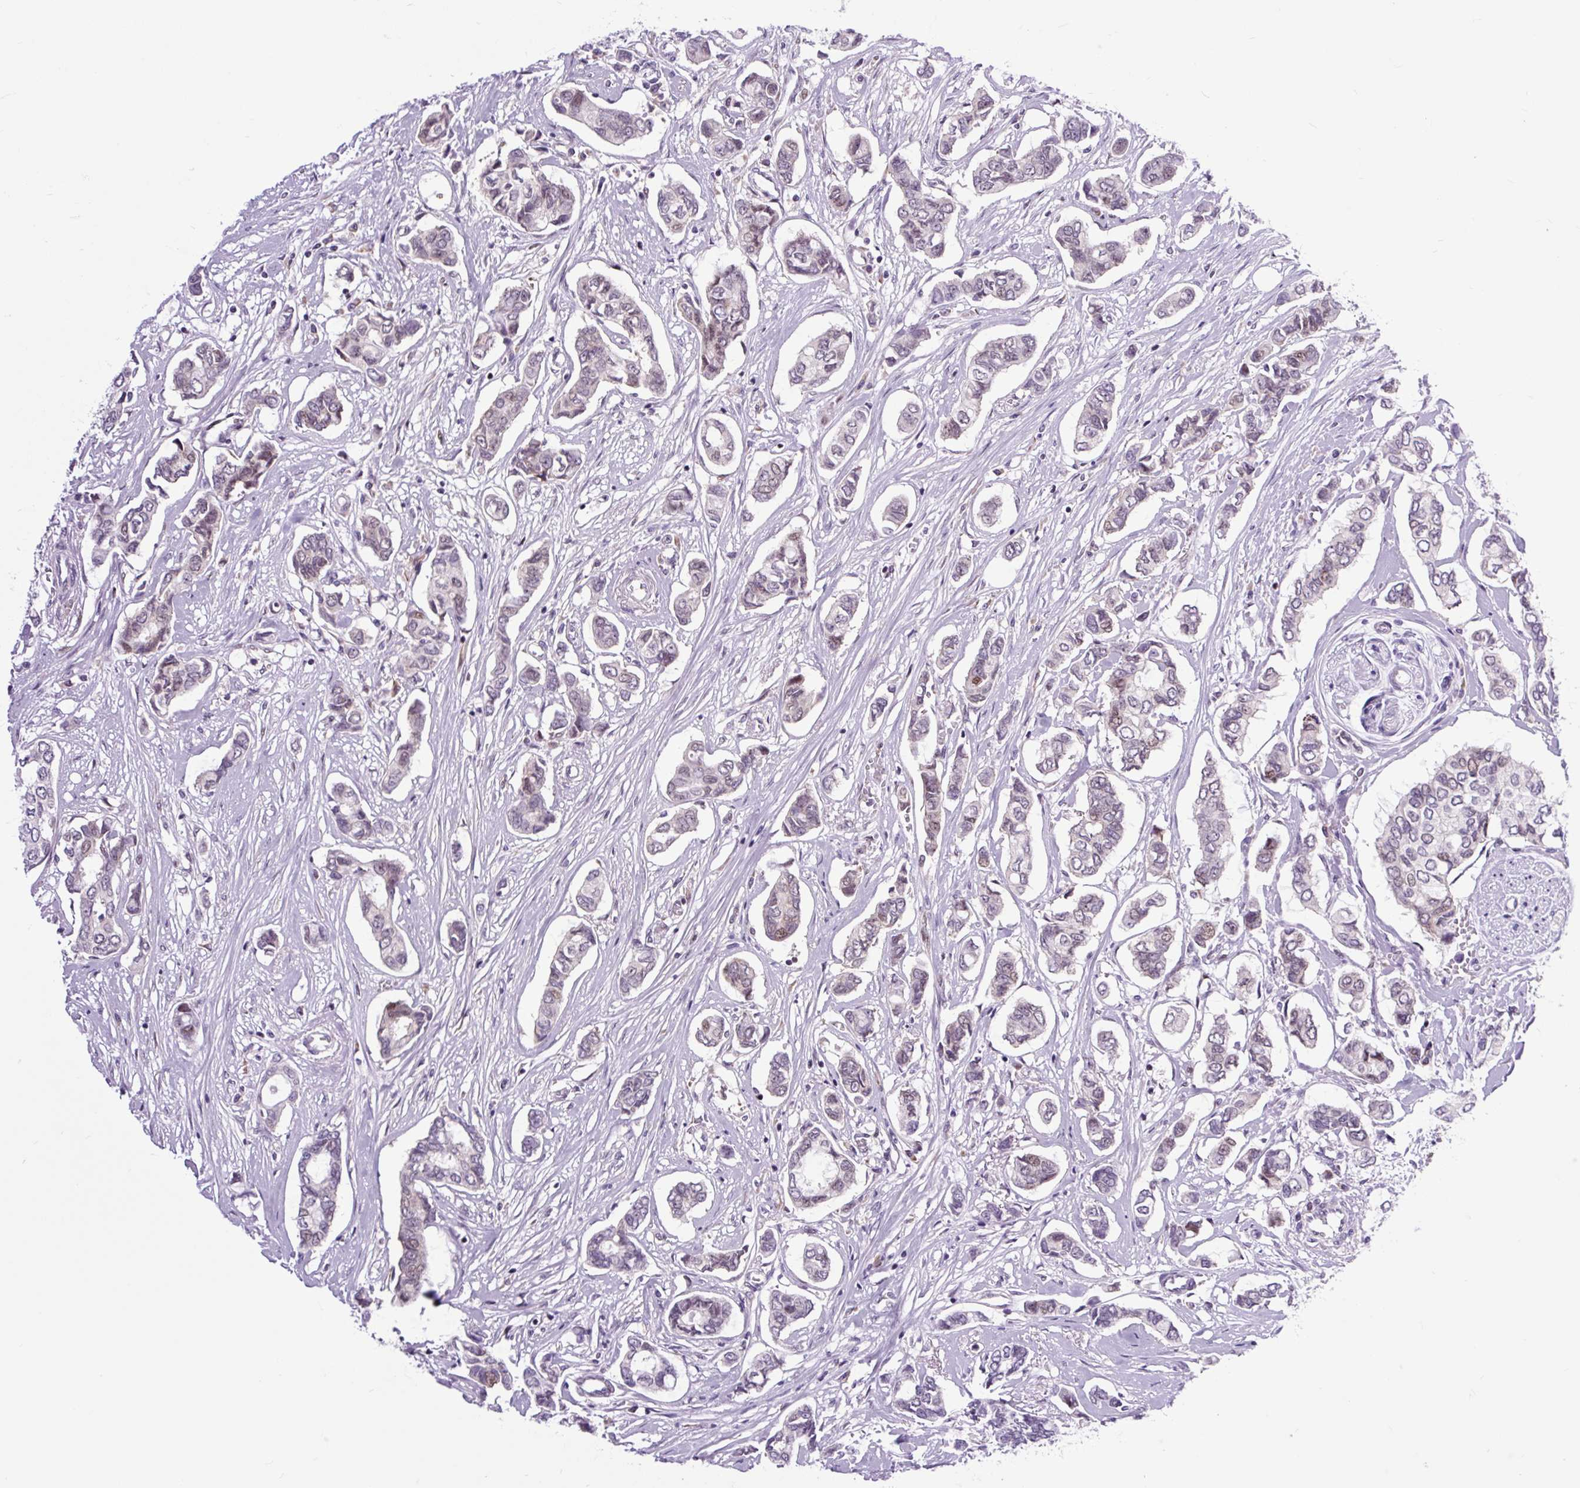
{"staining": {"intensity": "weak", "quantity": "25%-75%", "location": "nuclear"}, "tissue": "breast cancer", "cell_type": "Tumor cells", "image_type": "cancer", "snomed": [{"axis": "morphology", "description": "Duct carcinoma"}, {"axis": "topography", "description": "Breast"}], "caption": "Breast invasive ductal carcinoma tissue displays weak nuclear expression in approximately 25%-75% of tumor cells", "gene": "CLK2", "patient": {"sex": "female", "age": 73}}